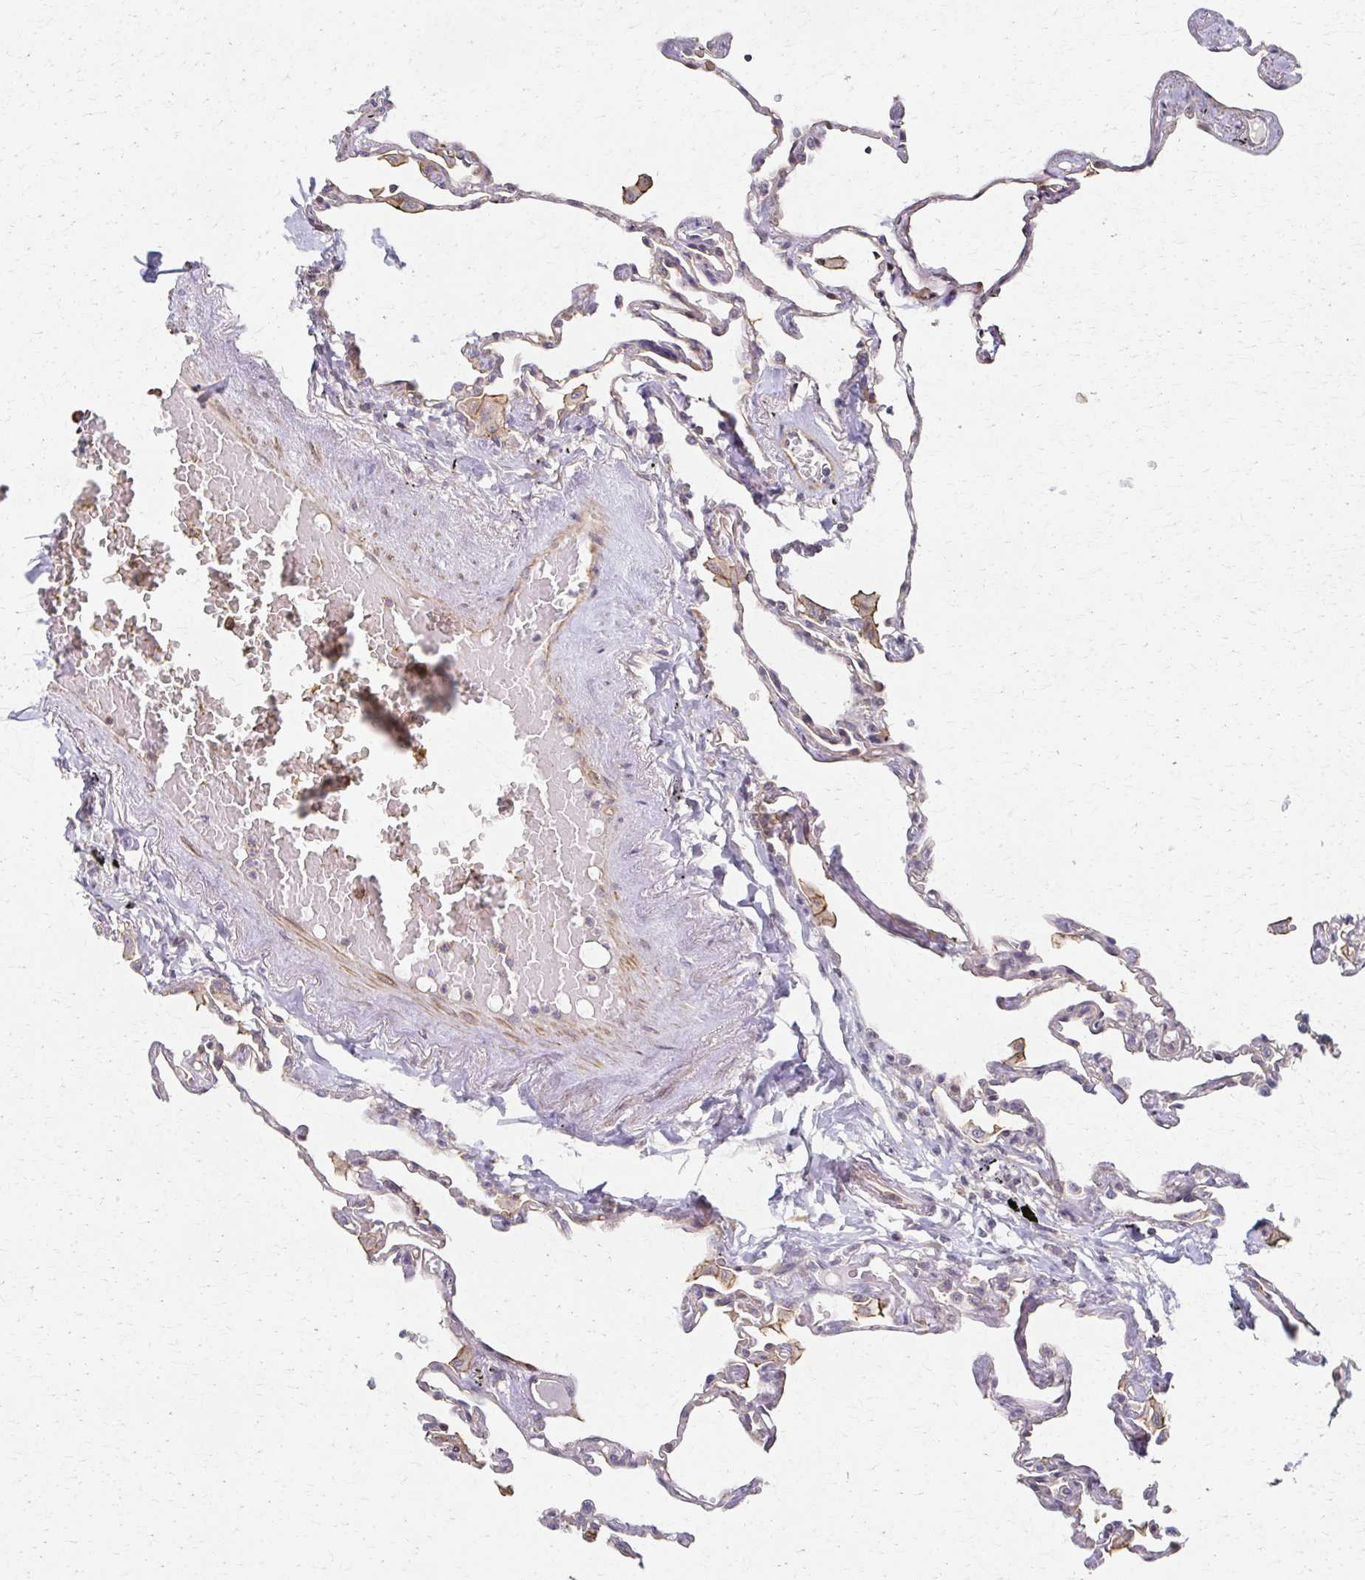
{"staining": {"intensity": "moderate", "quantity": "<25%", "location": "cytoplasmic/membranous"}, "tissue": "lung", "cell_type": "Alveolar cells", "image_type": "normal", "snomed": [{"axis": "morphology", "description": "Normal tissue, NOS"}, {"axis": "topography", "description": "Lung"}], "caption": "Immunohistochemical staining of unremarkable lung exhibits low levels of moderate cytoplasmic/membranous positivity in approximately <25% of alveolar cells.", "gene": "EOLA1", "patient": {"sex": "female", "age": 67}}